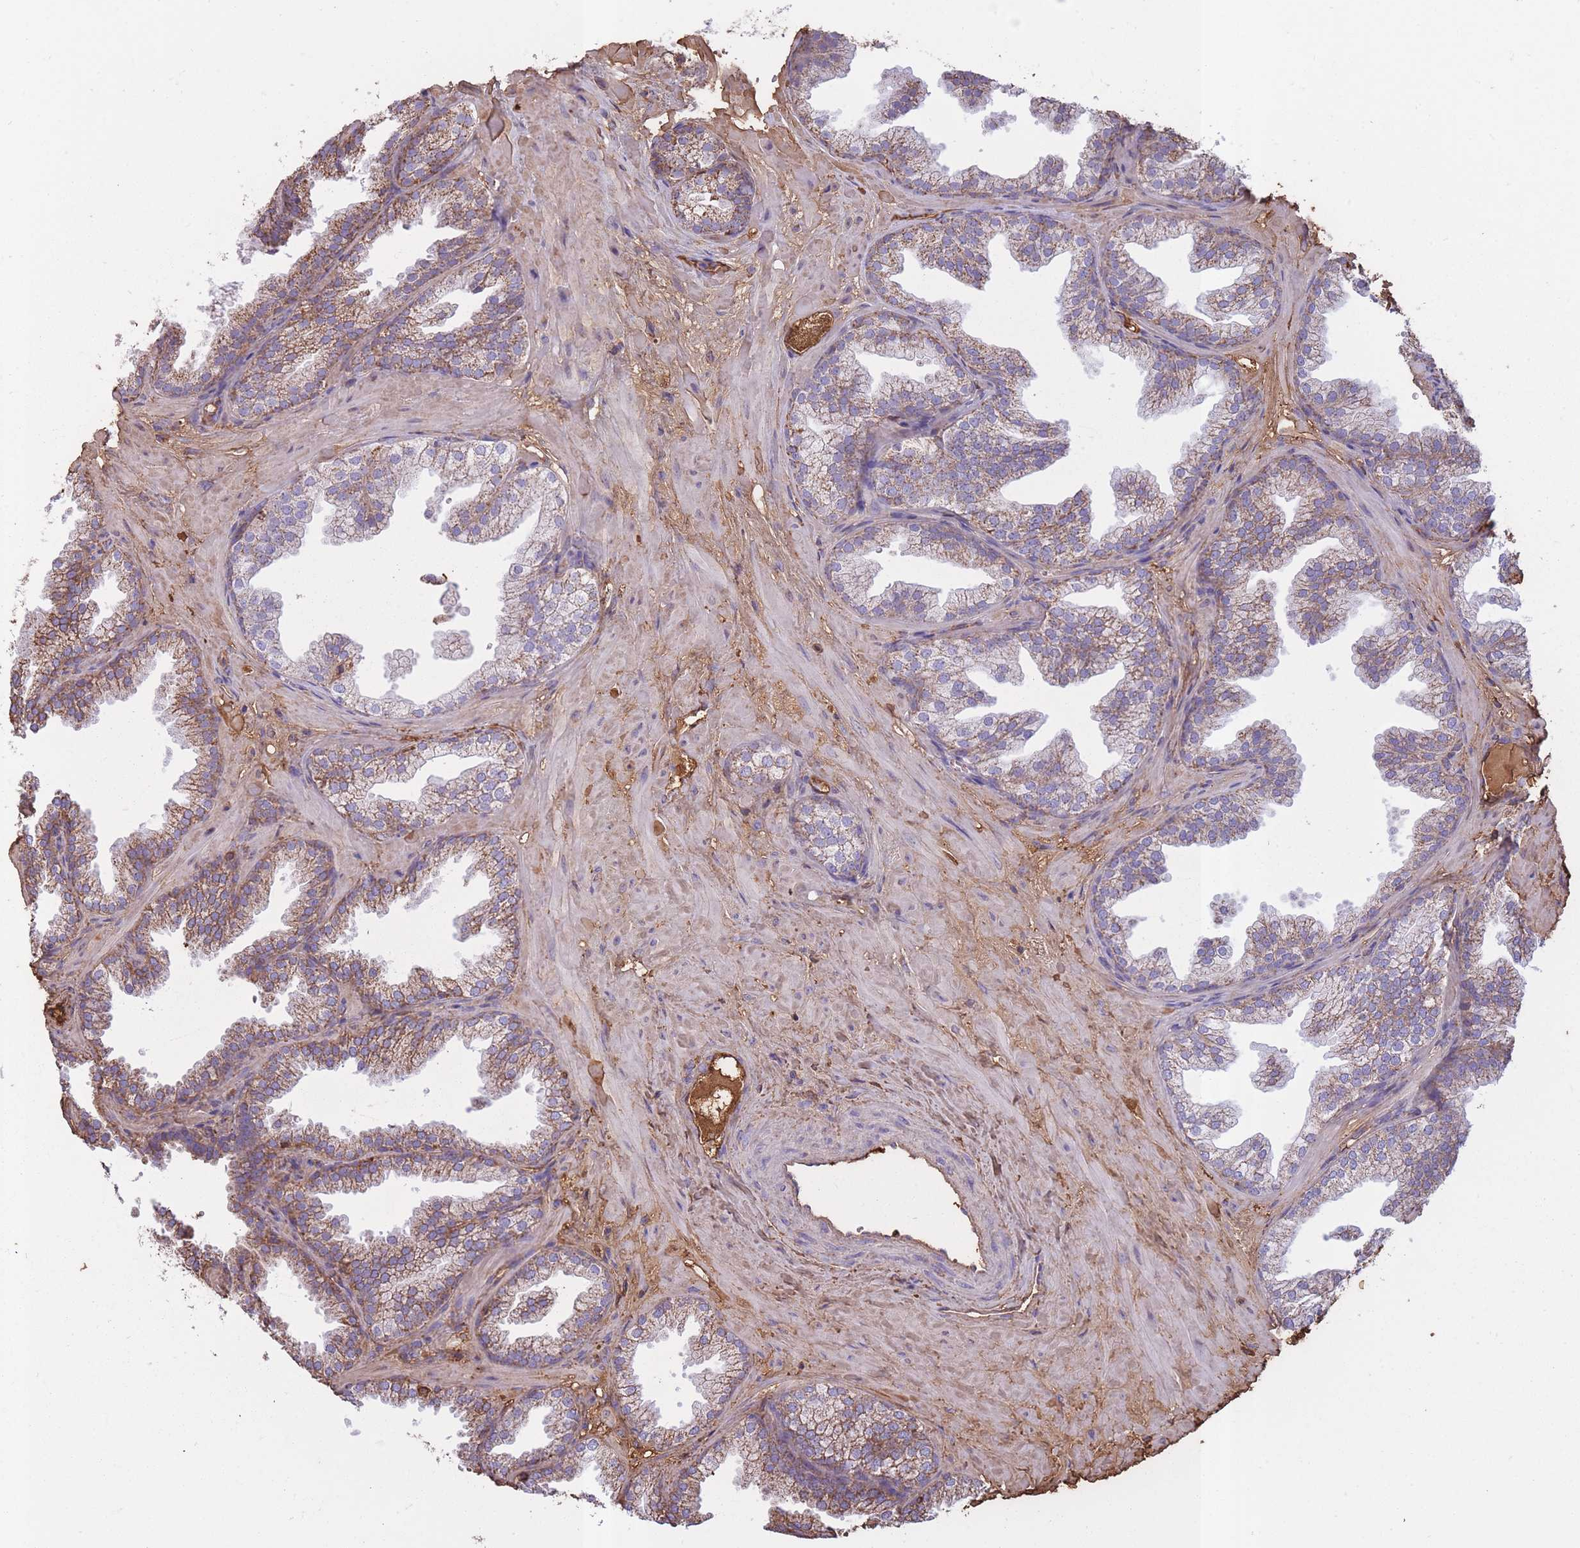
{"staining": {"intensity": "moderate", "quantity": ">75%", "location": "cytoplasmic/membranous"}, "tissue": "prostate", "cell_type": "Glandular cells", "image_type": "normal", "snomed": [{"axis": "morphology", "description": "Normal tissue, NOS"}, {"axis": "topography", "description": "Prostate"}], "caption": "Immunohistochemical staining of benign human prostate reveals medium levels of moderate cytoplasmic/membranous positivity in about >75% of glandular cells.", "gene": "KAT2A", "patient": {"sex": "male", "age": 37}}